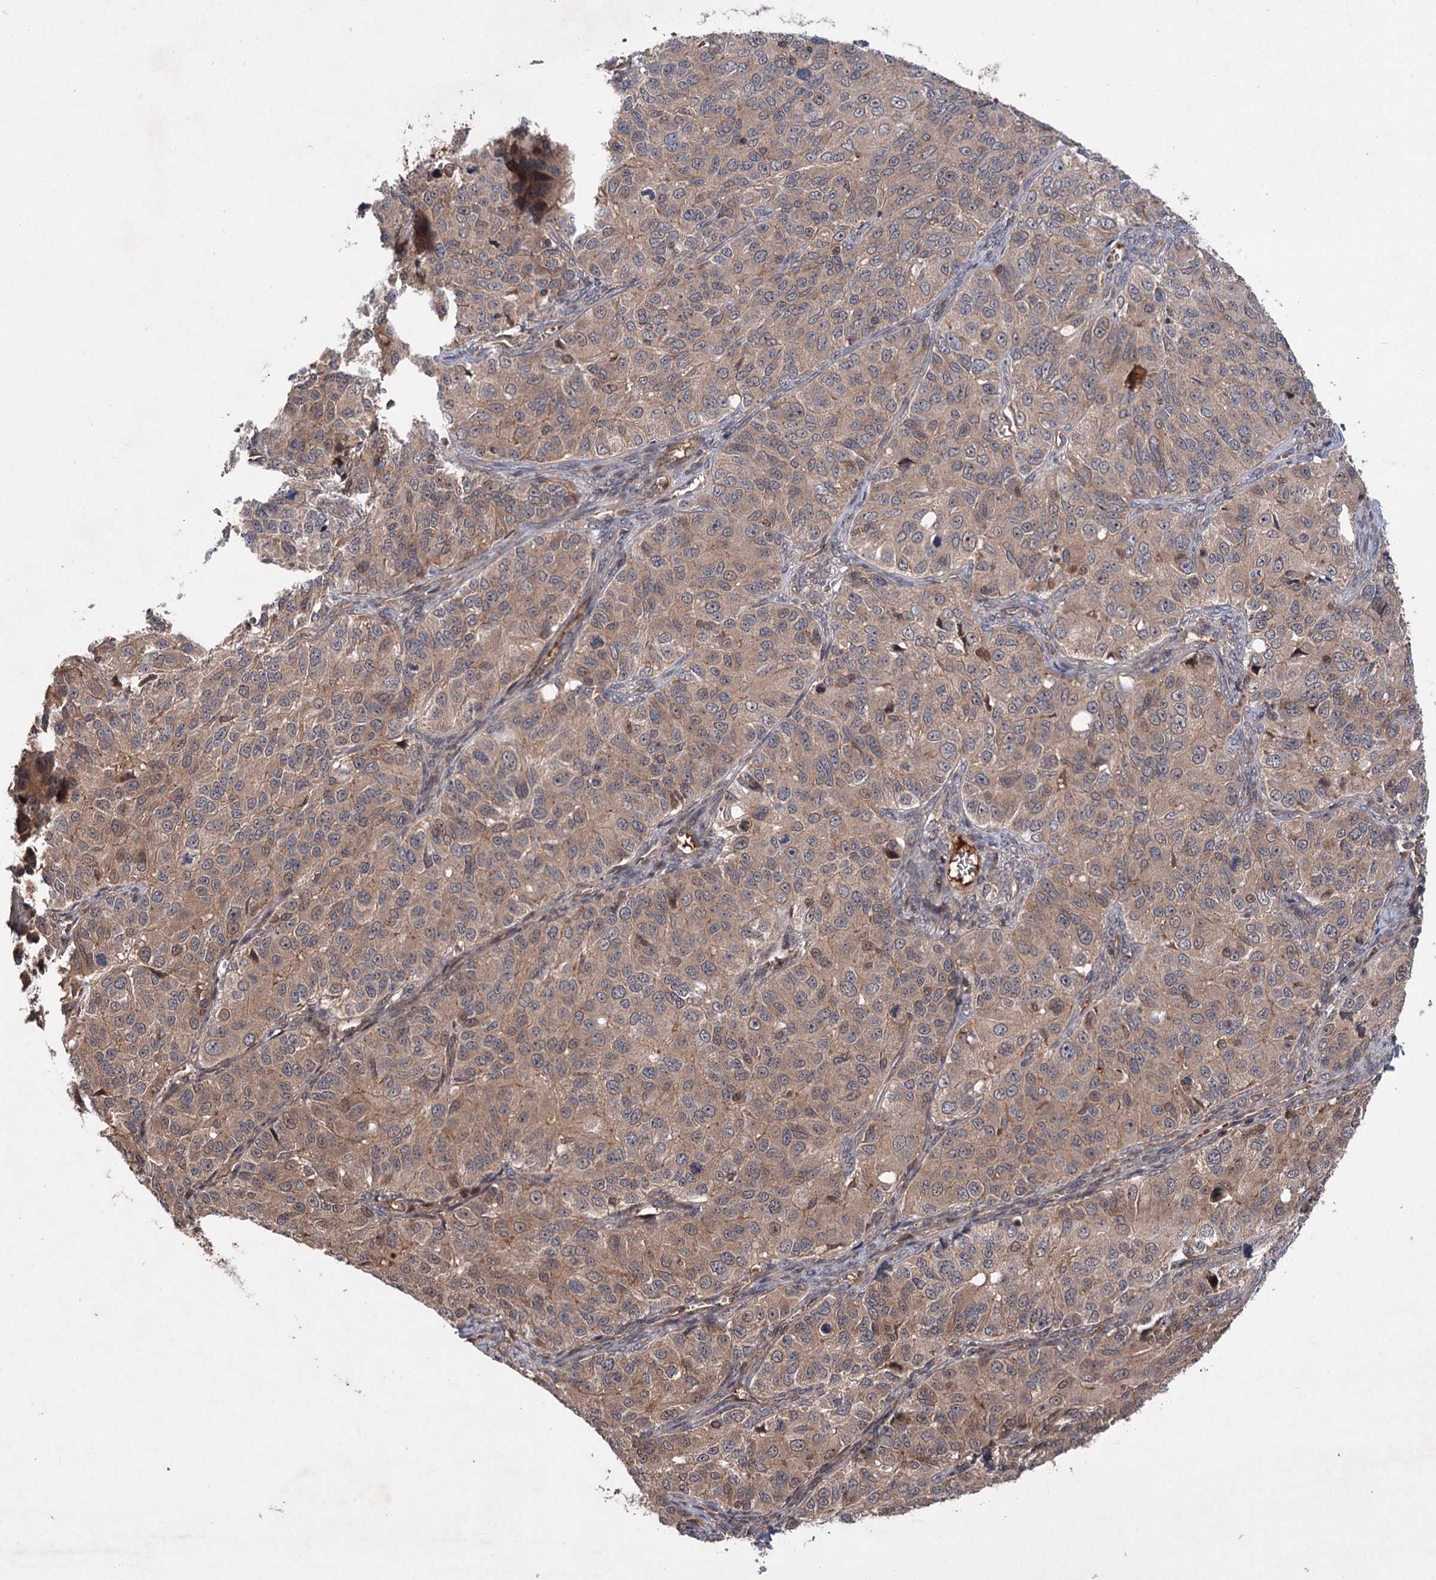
{"staining": {"intensity": "weak", "quantity": ">75%", "location": "cytoplasmic/membranous,nuclear"}, "tissue": "ovarian cancer", "cell_type": "Tumor cells", "image_type": "cancer", "snomed": [{"axis": "morphology", "description": "Carcinoma, endometroid"}, {"axis": "topography", "description": "Ovary"}], "caption": "IHC micrograph of neoplastic tissue: human ovarian cancer (endometroid carcinoma) stained using IHC displays low levels of weak protein expression localized specifically in the cytoplasmic/membranous and nuclear of tumor cells, appearing as a cytoplasmic/membranous and nuclear brown color.", "gene": "ADK", "patient": {"sex": "female", "age": 51}}